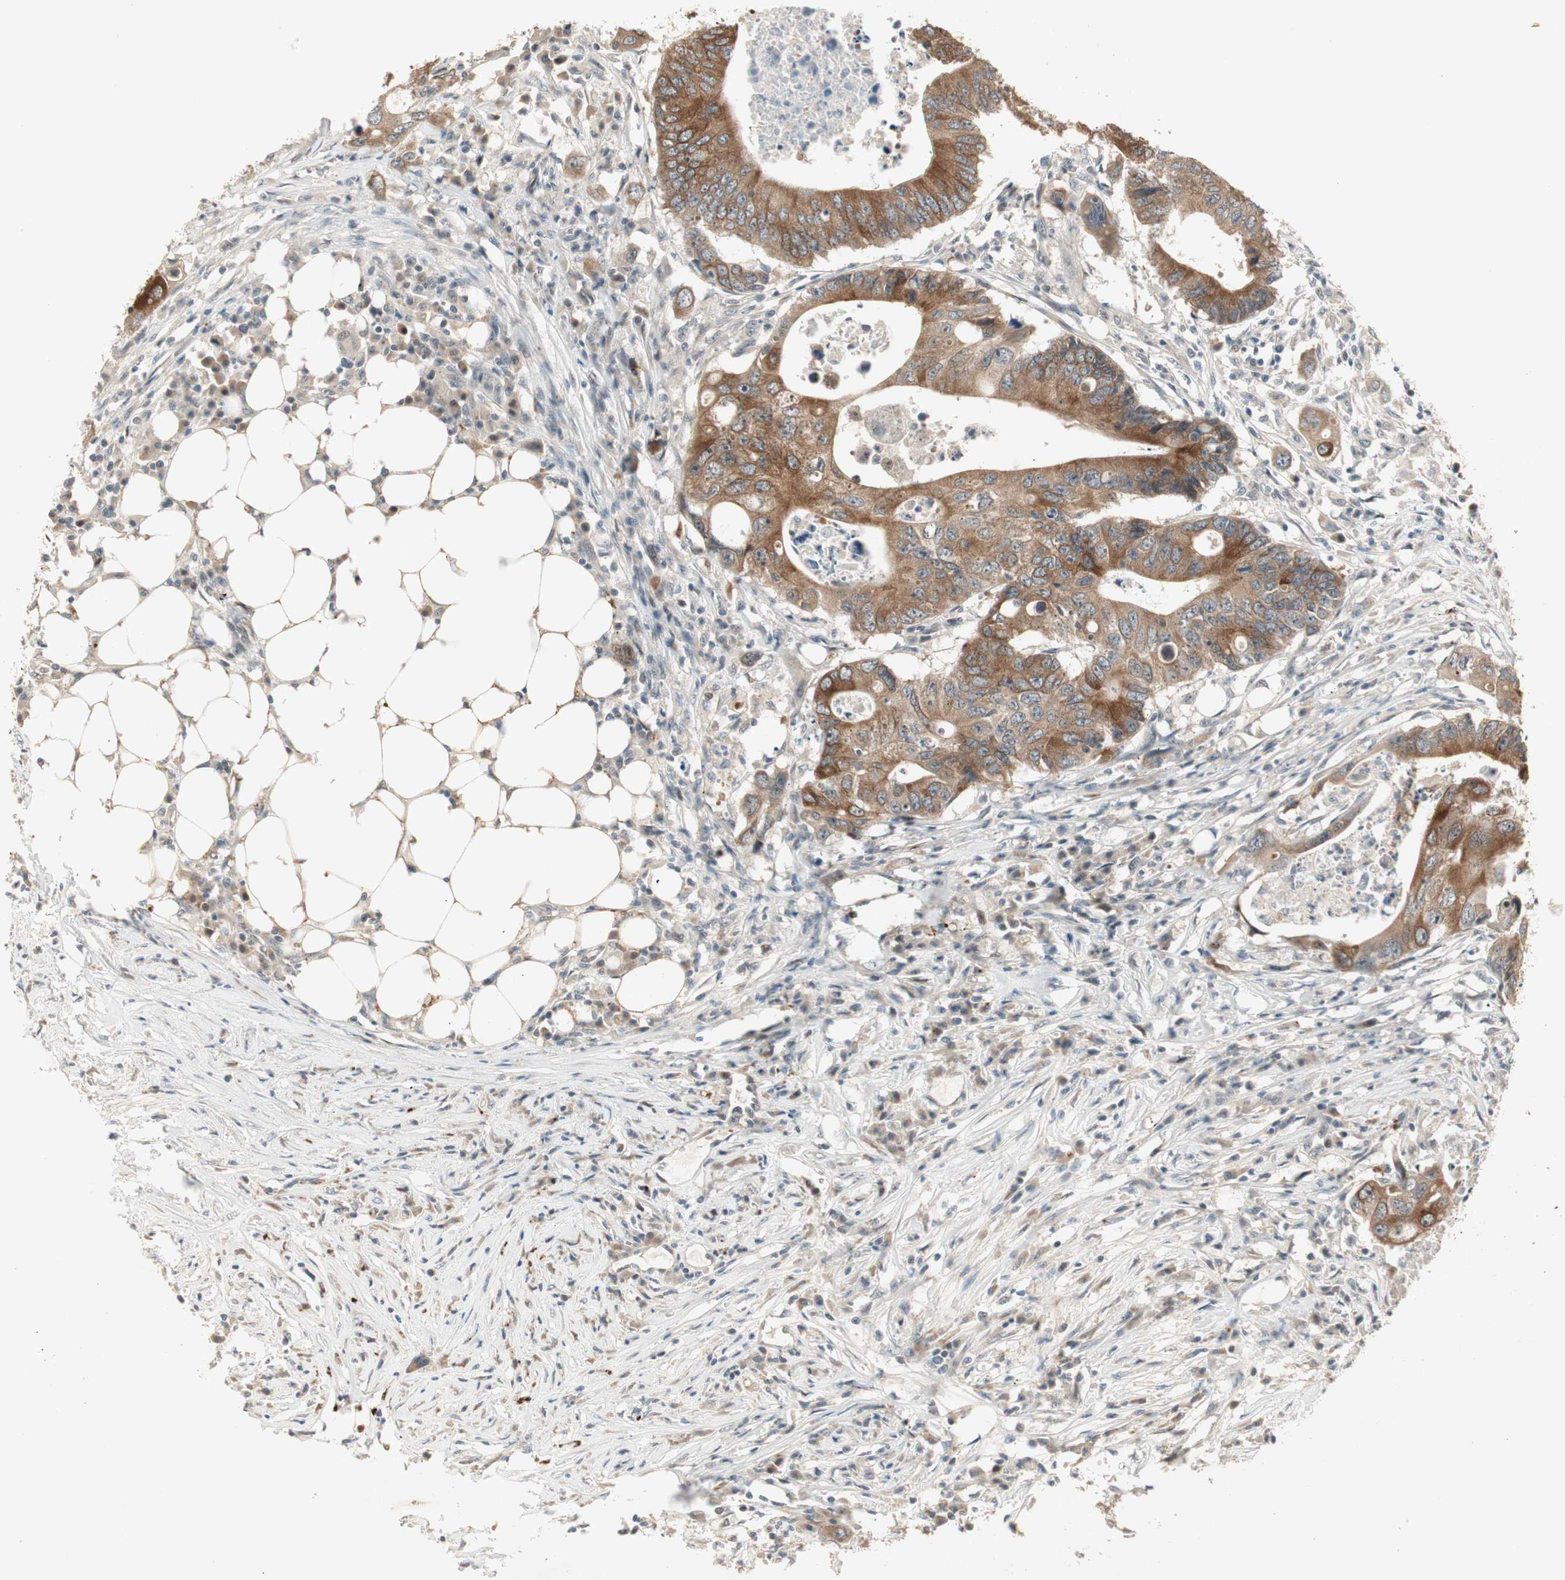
{"staining": {"intensity": "moderate", "quantity": ">75%", "location": "cytoplasmic/membranous"}, "tissue": "colorectal cancer", "cell_type": "Tumor cells", "image_type": "cancer", "snomed": [{"axis": "morphology", "description": "Adenocarcinoma, NOS"}, {"axis": "topography", "description": "Colon"}], "caption": "Tumor cells reveal medium levels of moderate cytoplasmic/membranous staining in about >75% of cells in human adenocarcinoma (colorectal). The staining was performed using DAB (3,3'-diaminobenzidine), with brown indicating positive protein expression. Nuclei are stained blue with hematoxylin.", "gene": "ACSL5", "patient": {"sex": "male", "age": 71}}